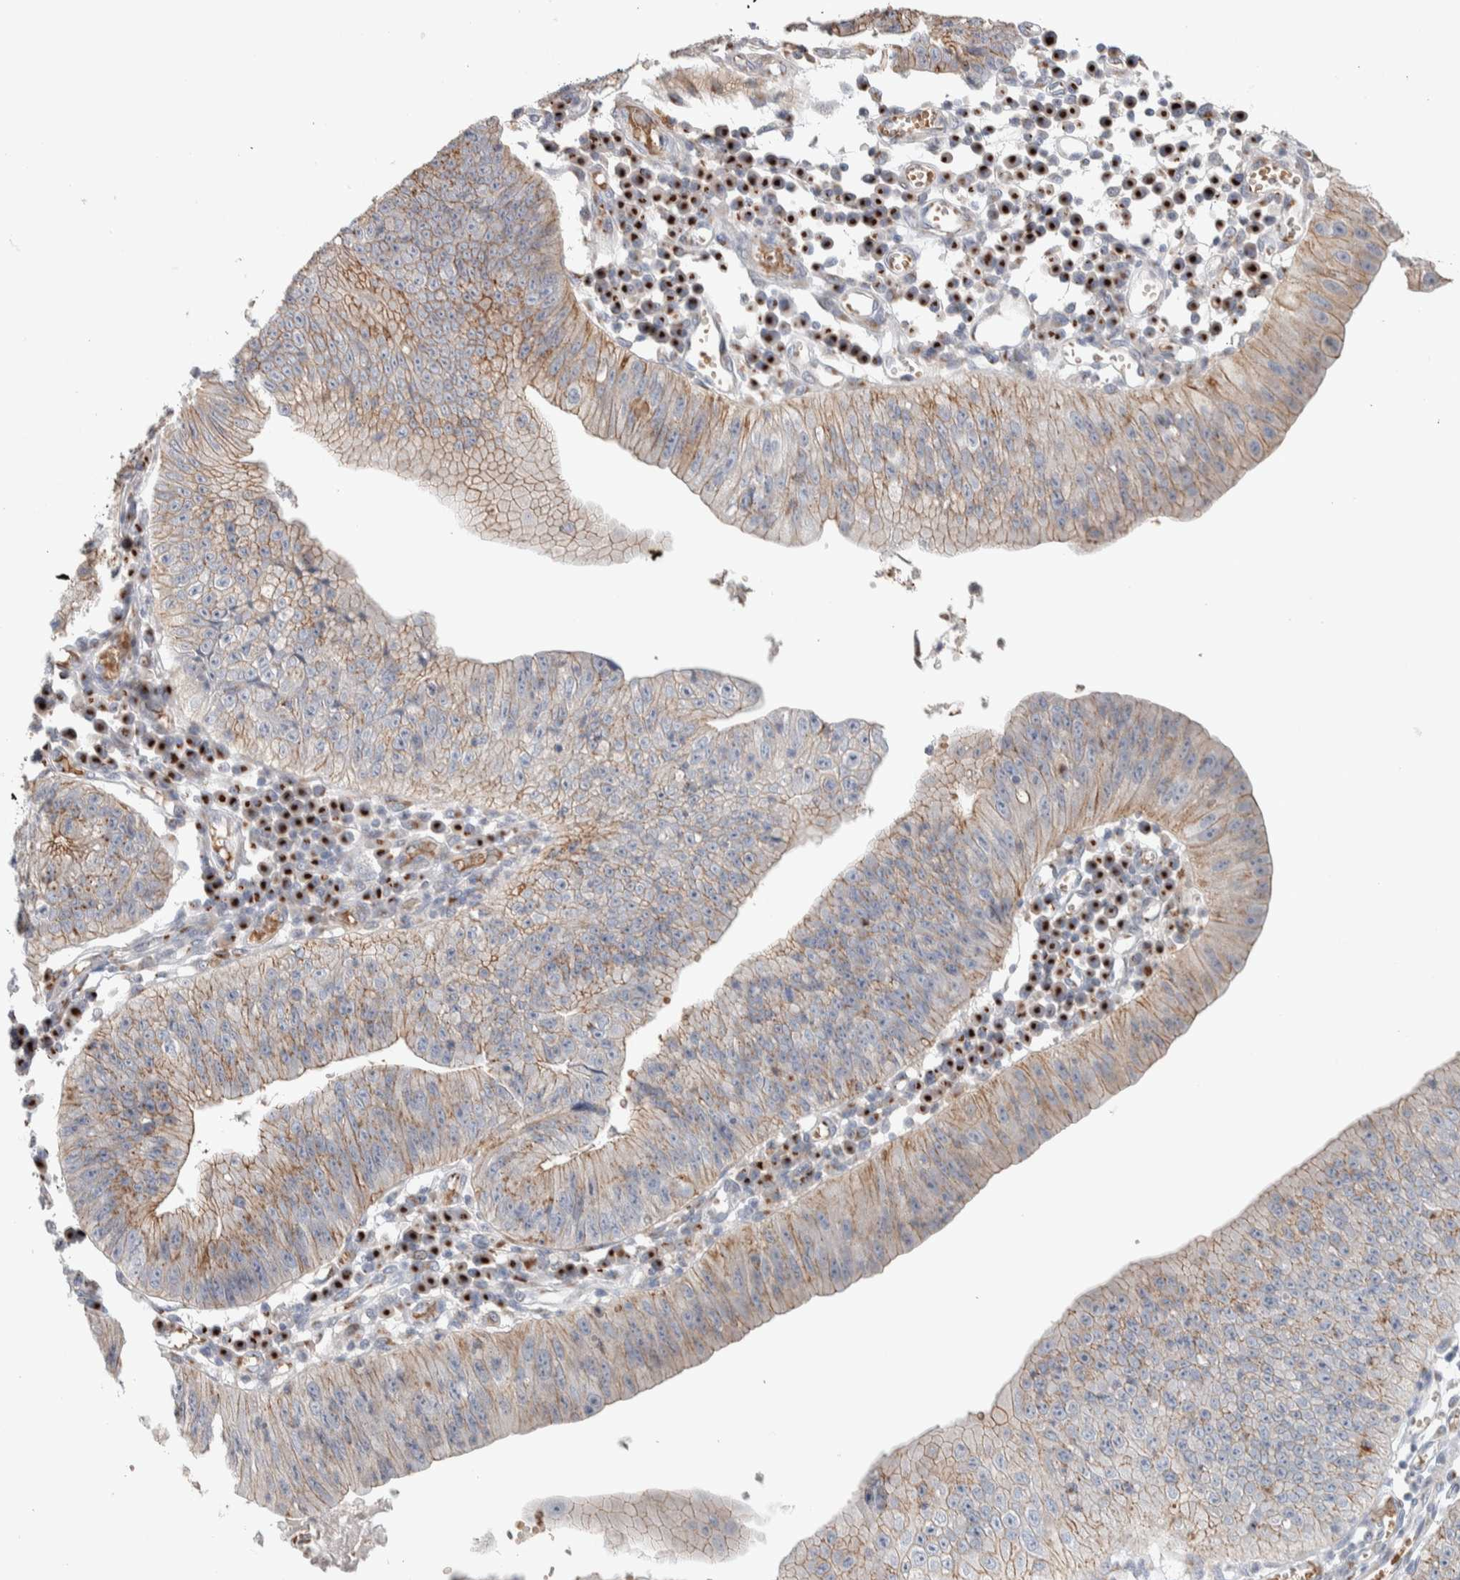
{"staining": {"intensity": "moderate", "quantity": ">75%", "location": "cytoplasmic/membranous"}, "tissue": "stomach cancer", "cell_type": "Tumor cells", "image_type": "cancer", "snomed": [{"axis": "morphology", "description": "Adenocarcinoma, NOS"}, {"axis": "topography", "description": "Stomach"}], "caption": "Protein staining of stomach cancer (adenocarcinoma) tissue displays moderate cytoplasmic/membranous positivity in approximately >75% of tumor cells.", "gene": "SLC38A10", "patient": {"sex": "male", "age": 59}}